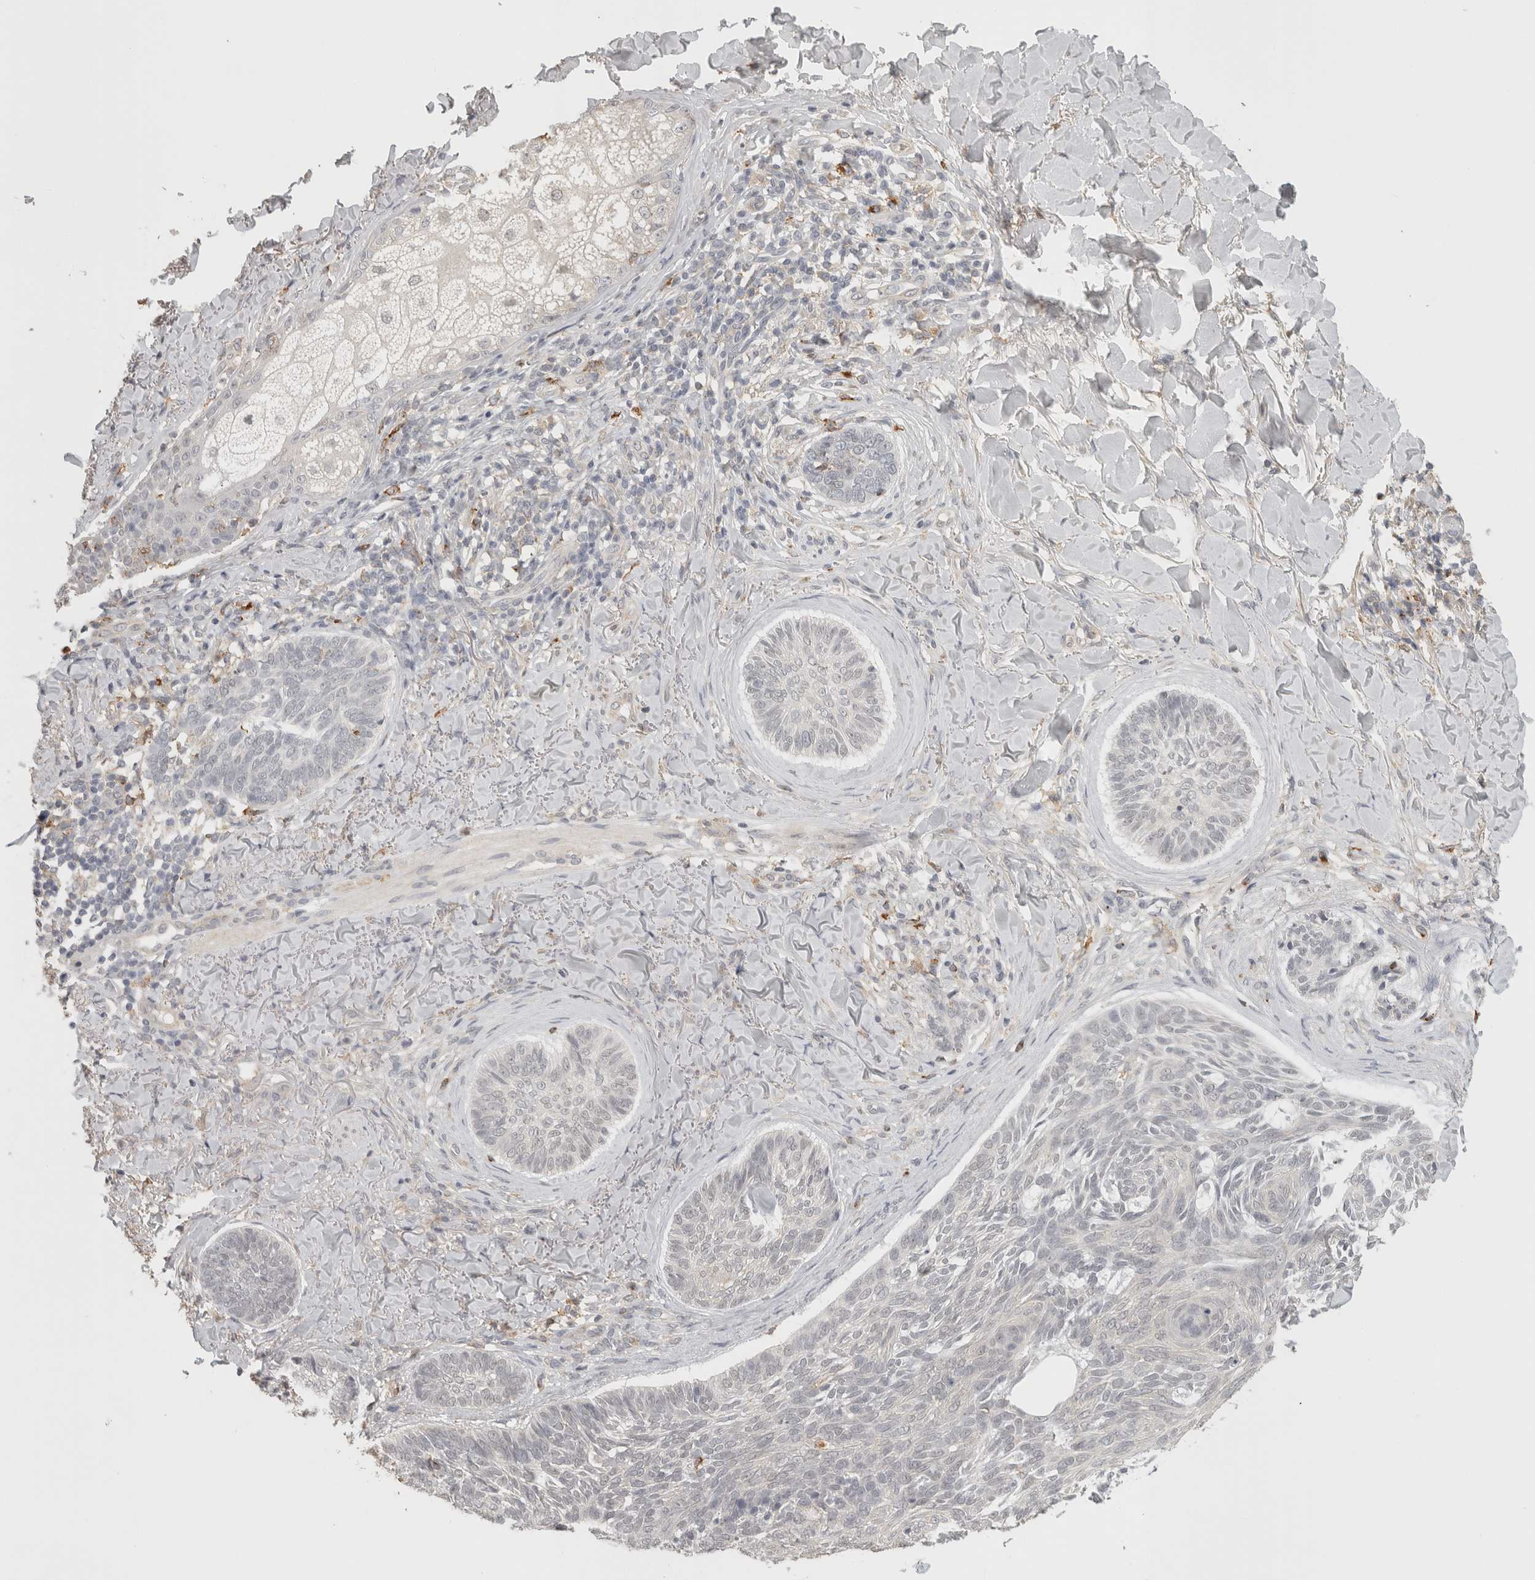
{"staining": {"intensity": "negative", "quantity": "none", "location": "none"}, "tissue": "skin cancer", "cell_type": "Tumor cells", "image_type": "cancer", "snomed": [{"axis": "morphology", "description": "Basal cell carcinoma"}, {"axis": "topography", "description": "Skin"}], "caption": "The immunohistochemistry (IHC) micrograph has no significant staining in tumor cells of skin basal cell carcinoma tissue. Brightfield microscopy of immunohistochemistry (IHC) stained with DAB (brown) and hematoxylin (blue), captured at high magnification.", "gene": "HAVCR2", "patient": {"sex": "male", "age": 43}}